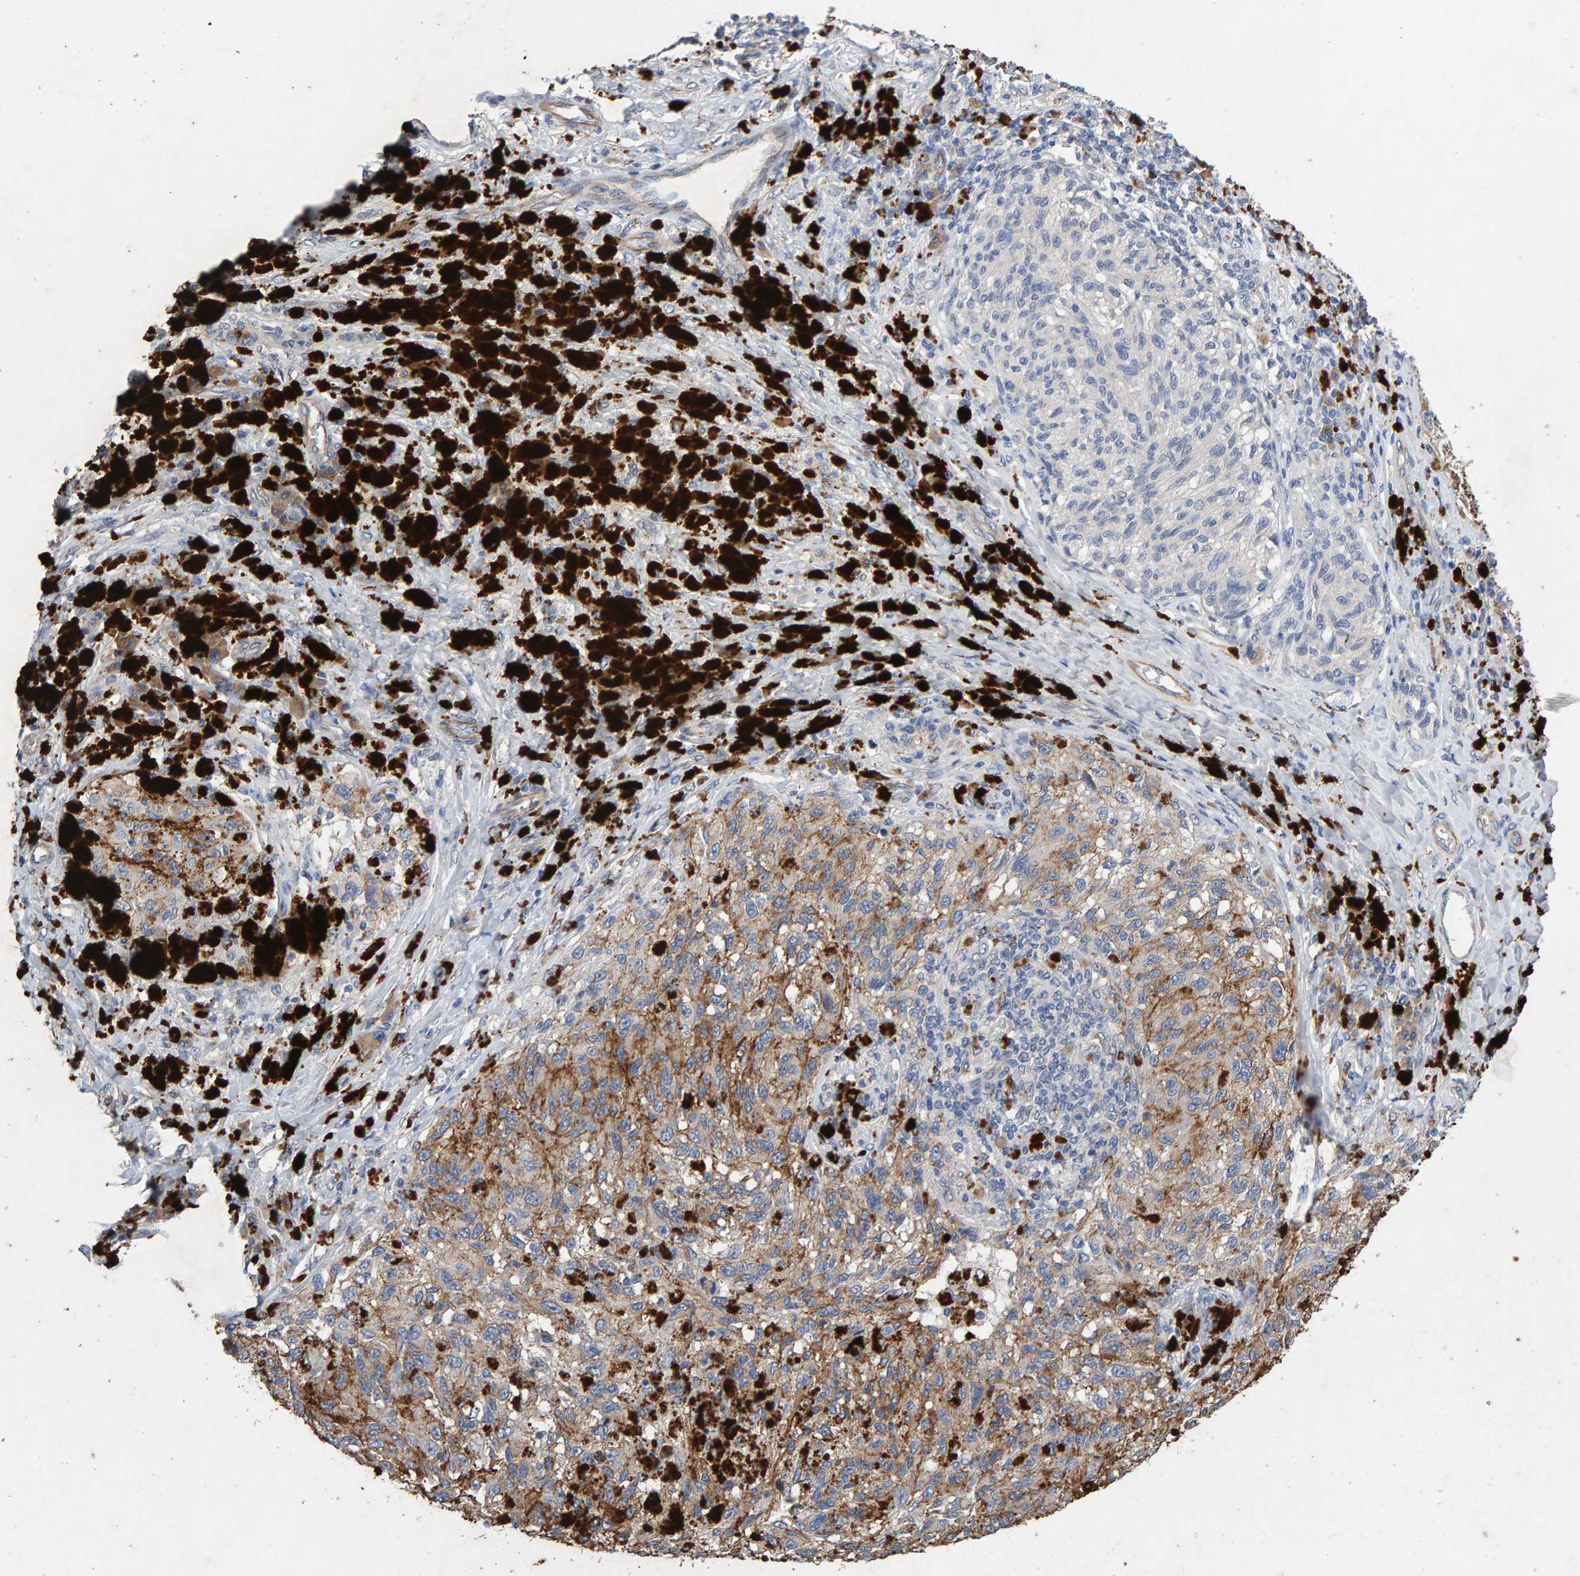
{"staining": {"intensity": "moderate", "quantity": "<25%", "location": "cytoplasmic/membranous"}, "tissue": "melanoma", "cell_type": "Tumor cells", "image_type": "cancer", "snomed": [{"axis": "morphology", "description": "Malignant melanoma, NOS"}, {"axis": "topography", "description": "Skin"}], "caption": "Immunohistochemistry staining of melanoma, which shows low levels of moderate cytoplasmic/membranous staining in about <25% of tumor cells indicating moderate cytoplasmic/membranous protein expression. The staining was performed using DAB (3,3'-diaminobenzidine) (brown) for protein detection and nuclei were counterstained in hematoxylin (blue).", "gene": "EFR3A", "patient": {"sex": "female", "age": 73}}